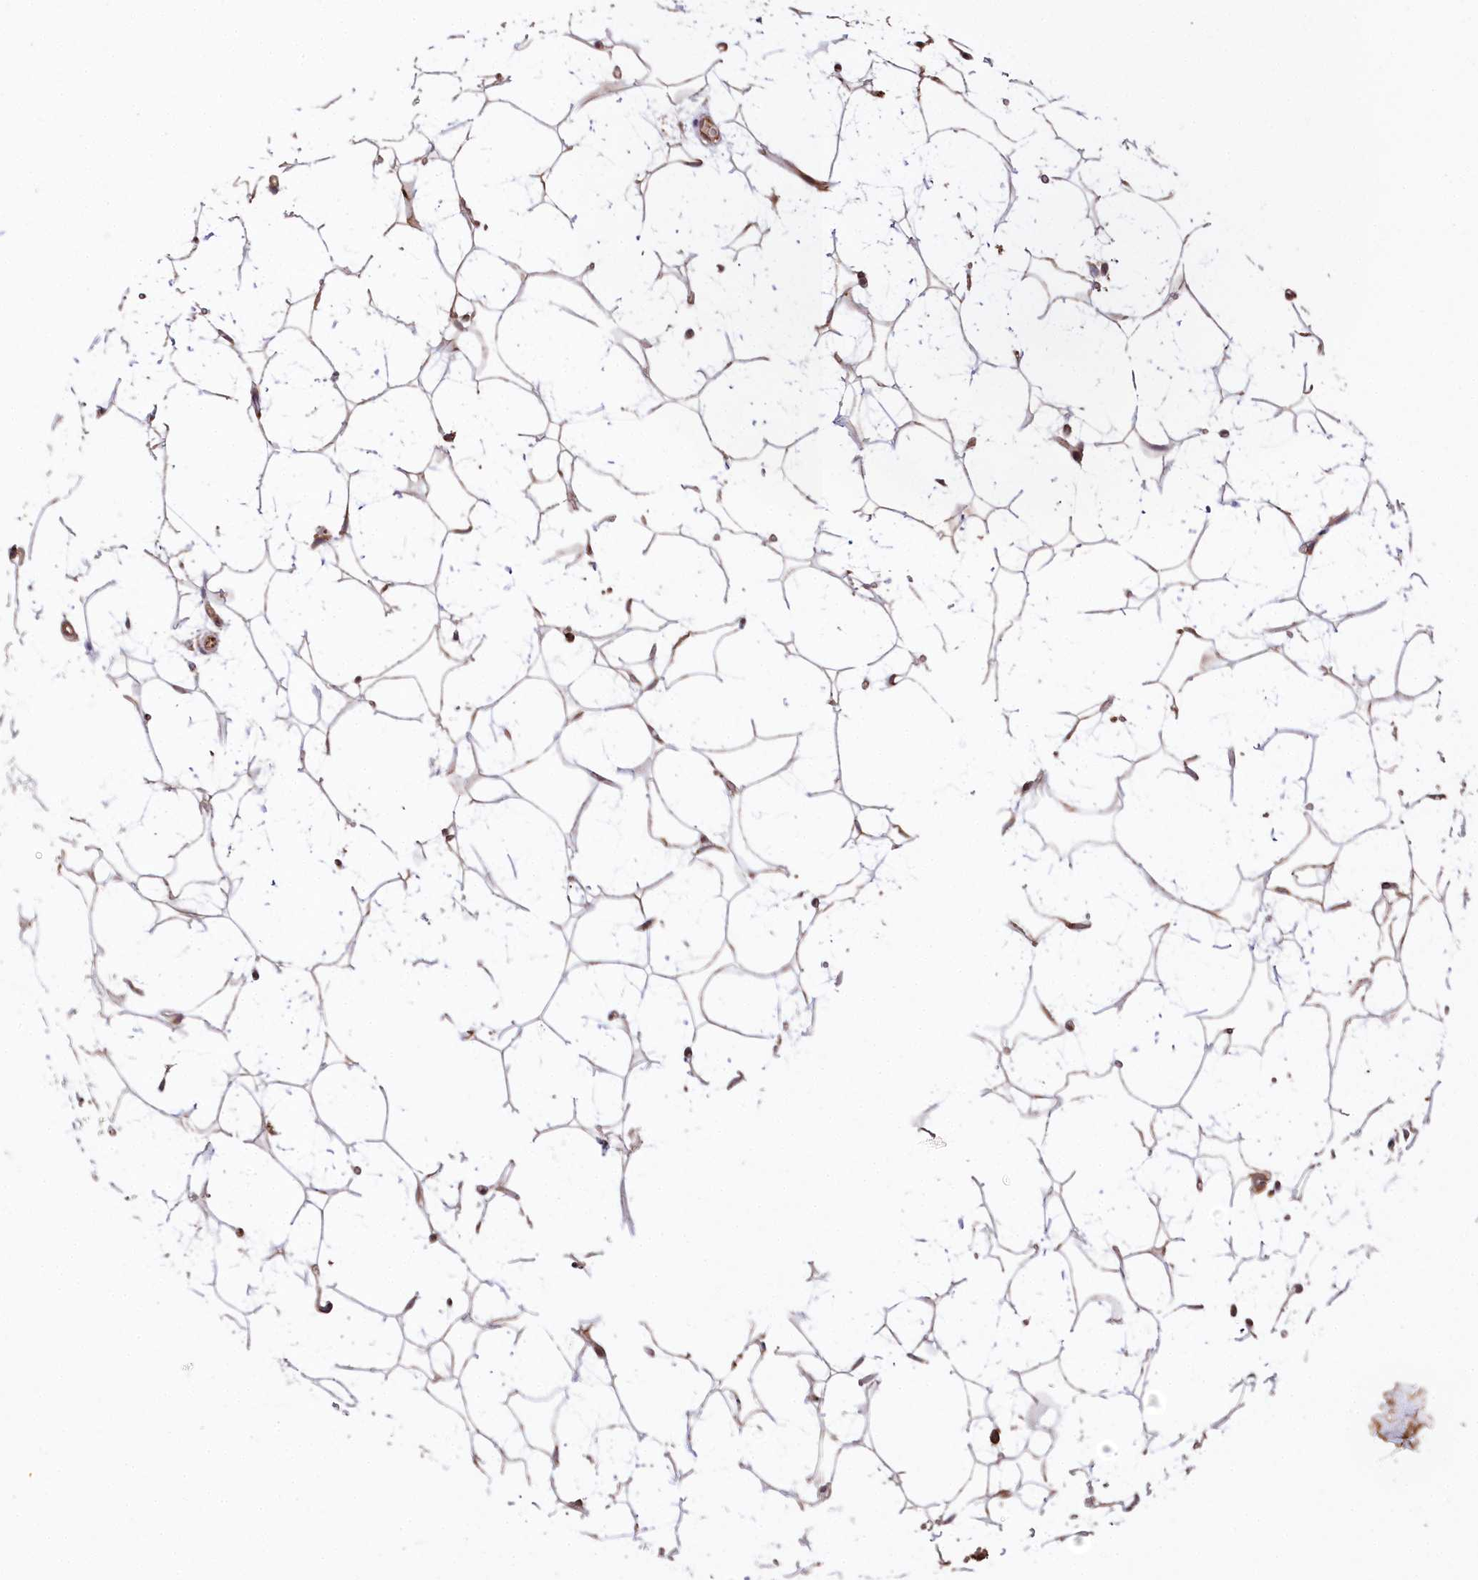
{"staining": {"intensity": "moderate", "quantity": ">75%", "location": "cytoplasmic/membranous,nuclear"}, "tissue": "adipose tissue", "cell_type": "Adipocytes", "image_type": "normal", "snomed": [{"axis": "morphology", "description": "Normal tissue, NOS"}, {"axis": "topography", "description": "Breast"}], "caption": "Adipocytes display medium levels of moderate cytoplasmic/membranous,nuclear expression in approximately >75% of cells in unremarkable human adipose tissue.", "gene": "CCDC91", "patient": {"sex": "female", "age": 26}}